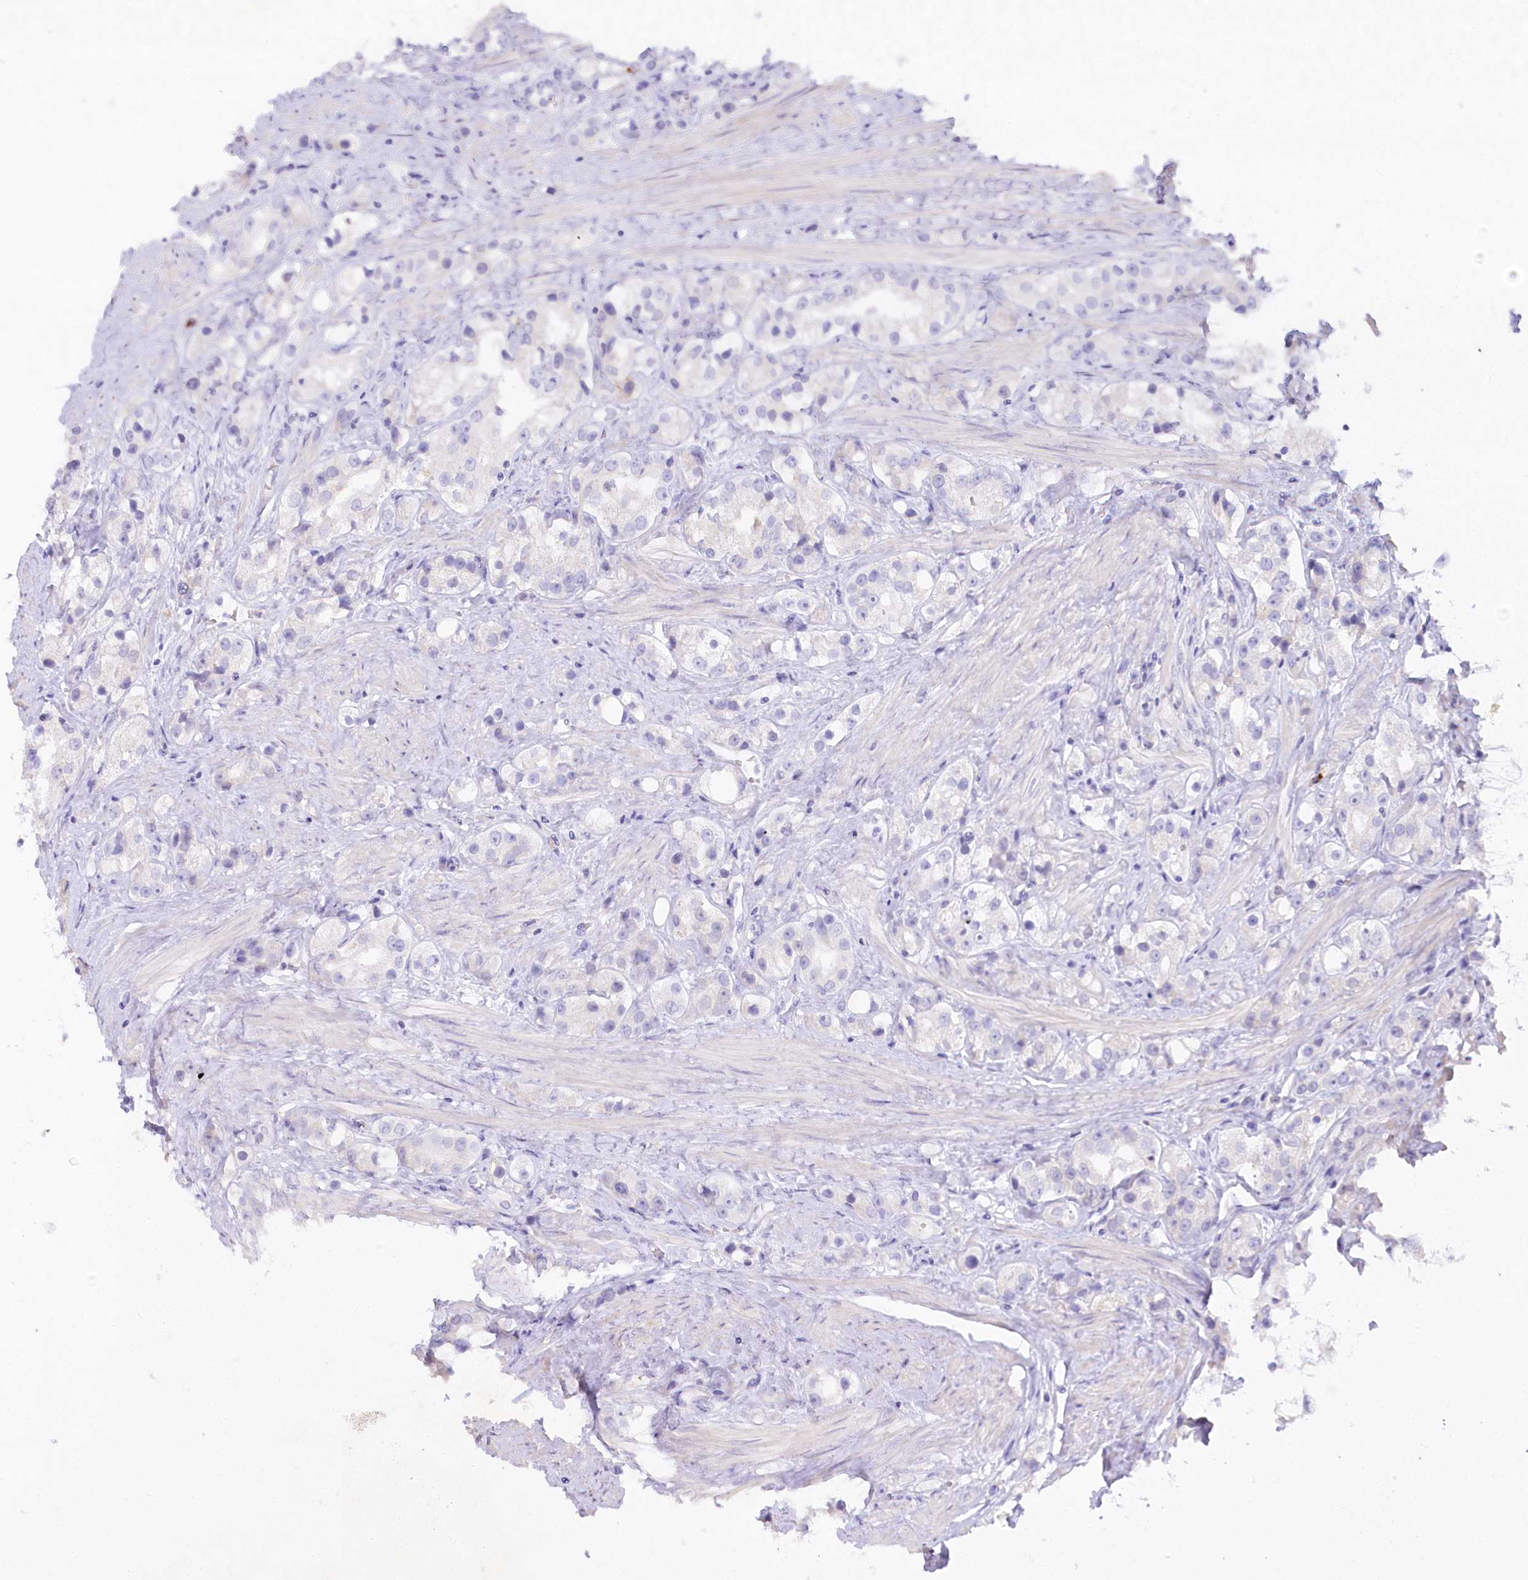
{"staining": {"intensity": "negative", "quantity": "none", "location": "none"}, "tissue": "prostate cancer", "cell_type": "Tumor cells", "image_type": "cancer", "snomed": [{"axis": "morphology", "description": "Adenocarcinoma, NOS"}, {"axis": "topography", "description": "Prostate"}], "caption": "This is a image of immunohistochemistry staining of prostate cancer (adenocarcinoma), which shows no staining in tumor cells.", "gene": "MYOZ1", "patient": {"sex": "male", "age": 79}}